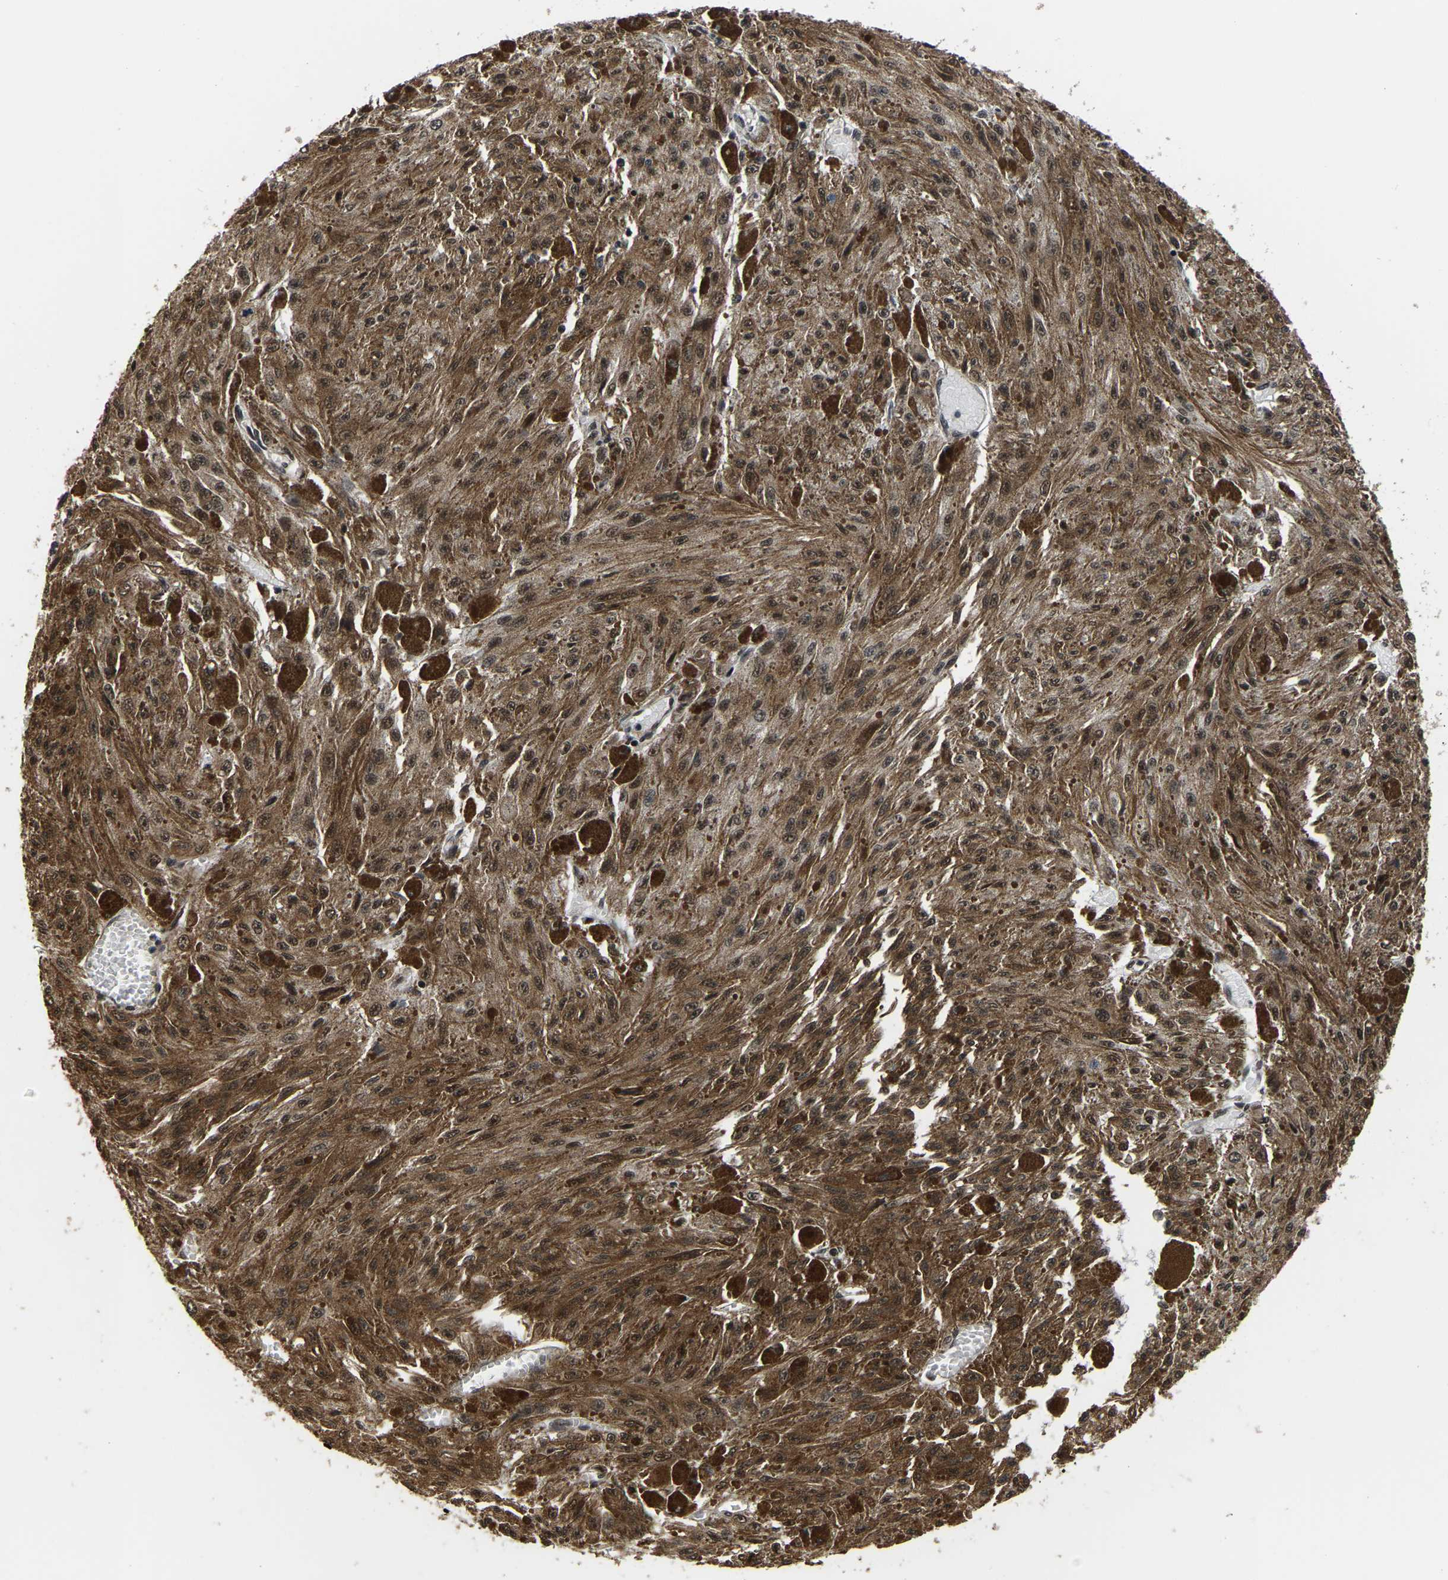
{"staining": {"intensity": "moderate", "quantity": ">75%", "location": "cytoplasmic/membranous,nuclear"}, "tissue": "melanoma", "cell_type": "Tumor cells", "image_type": "cancer", "snomed": [{"axis": "morphology", "description": "Malignant melanoma, NOS"}, {"axis": "topography", "description": "Other"}], "caption": "An immunohistochemistry photomicrograph of neoplastic tissue is shown. Protein staining in brown shows moderate cytoplasmic/membranous and nuclear positivity in malignant melanoma within tumor cells.", "gene": "CIAO1", "patient": {"sex": "male", "age": 79}}